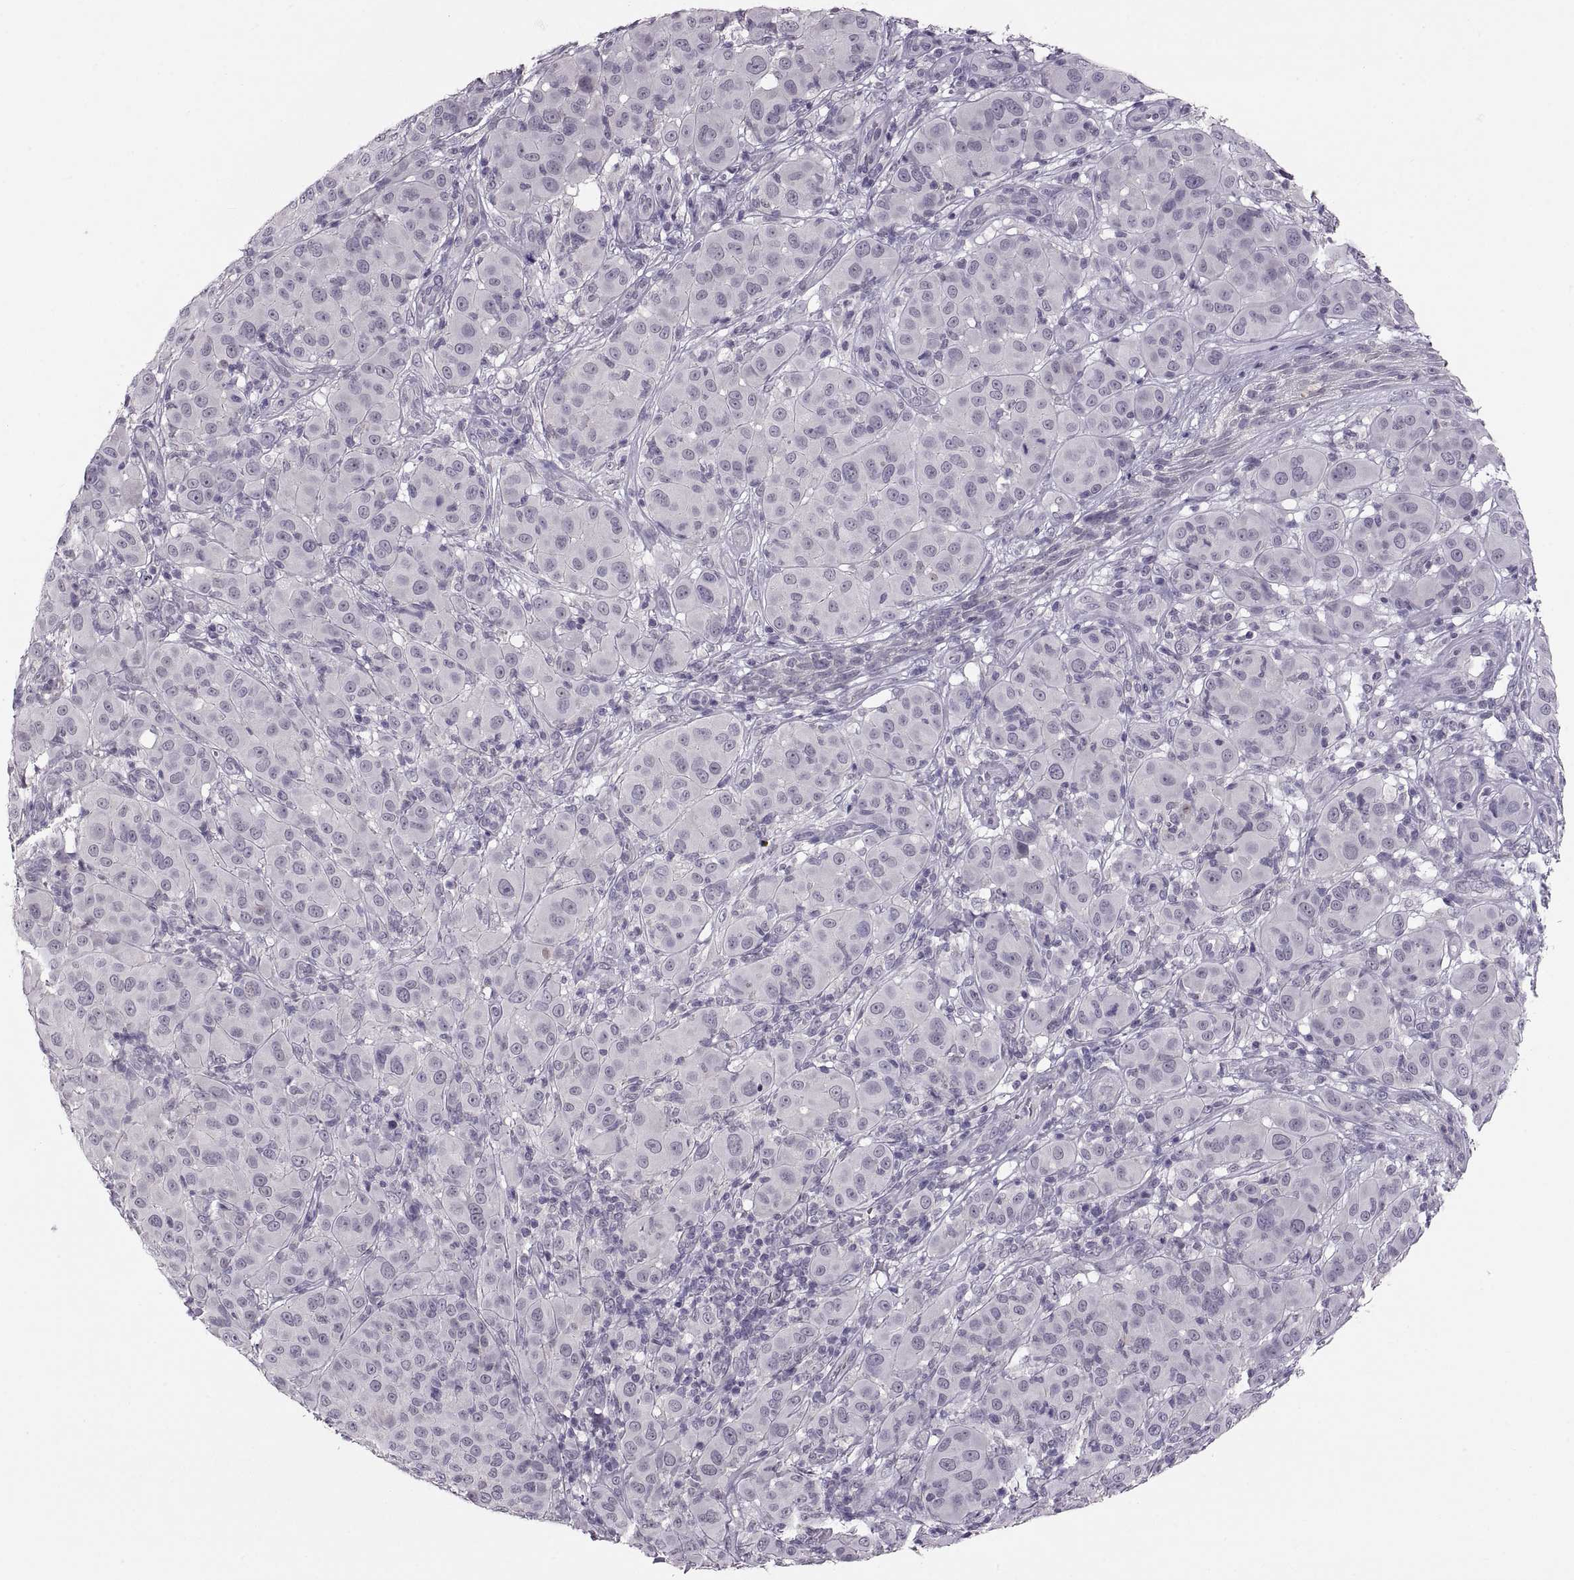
{"staining": {"intensity": "negative", "quantity": "none", "location": "none"}, "tissue": "melanoma", "cell_type": "Tumor cells", "image_type": "cancer", "snomed": [{"axis": "morphology", "description": "Malignant melanoma, NOS"}, {"axis": "topography", "description": "Skin"}], "caption": "Malignant melanoma was stained to show a protein in brown. There is no significant positivity in tumor cells.", "gene": "ADH6", "patient": {"sex": "female", "age": 87}}